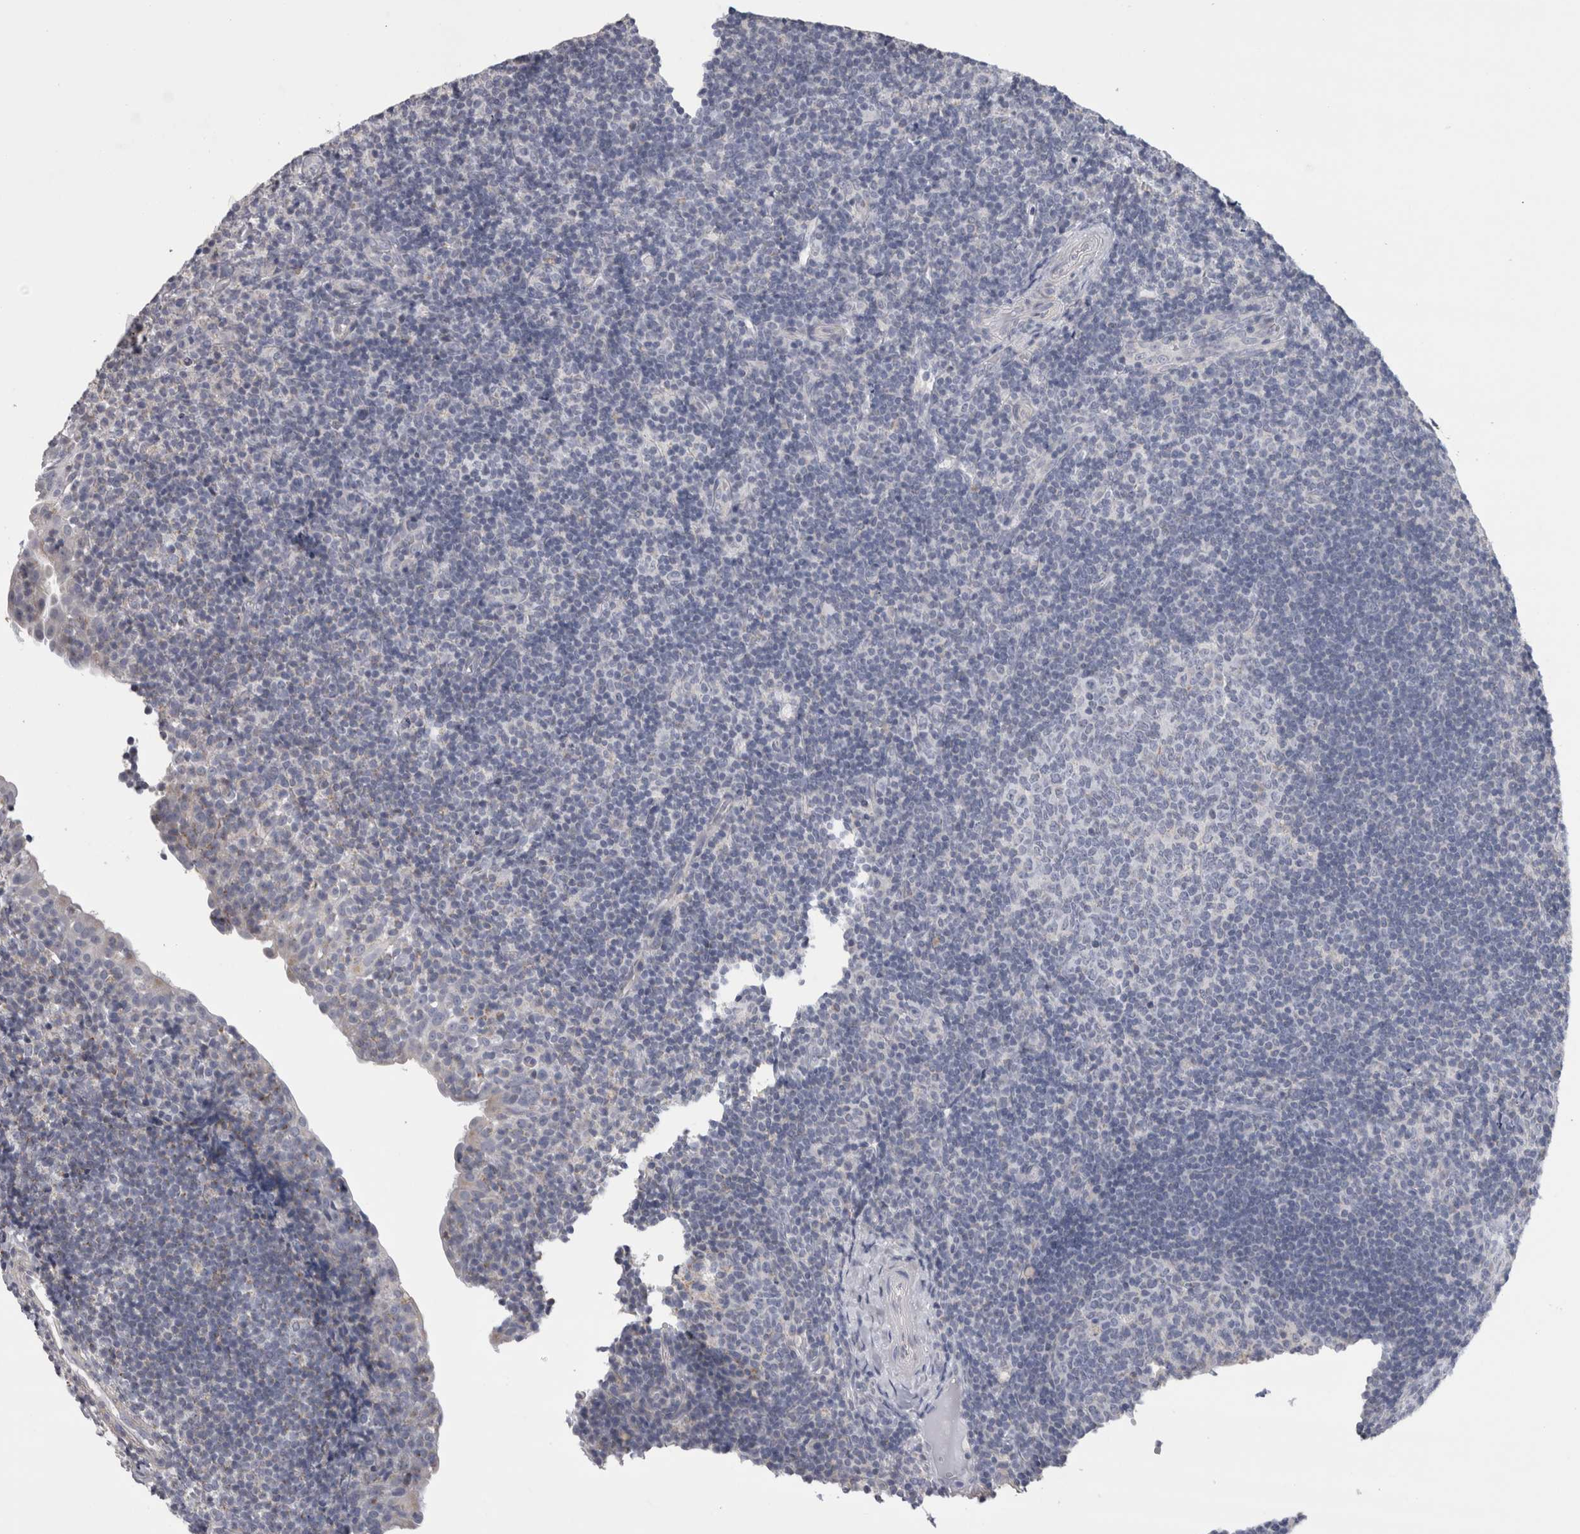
{"staining": {"intensity": "negative", "quantity": "none", "location": "none"}, "tissue": "tonsil", "cell_type": "Germinal center cells", "image_type": "normal", "snomed": [{"axis": "morphology", "description": "Normal tissue, NOS"}, {"axis": "topography", "description": "Tonsil"}], "caption": "A high-resolution image shows immunohistochemistry (IHC) staining of unremarkable tonsil, which displays no significant positivity in germinal center cells.", "gene": "DHRS4", "patient": {"sex": "female", "age": 40}}